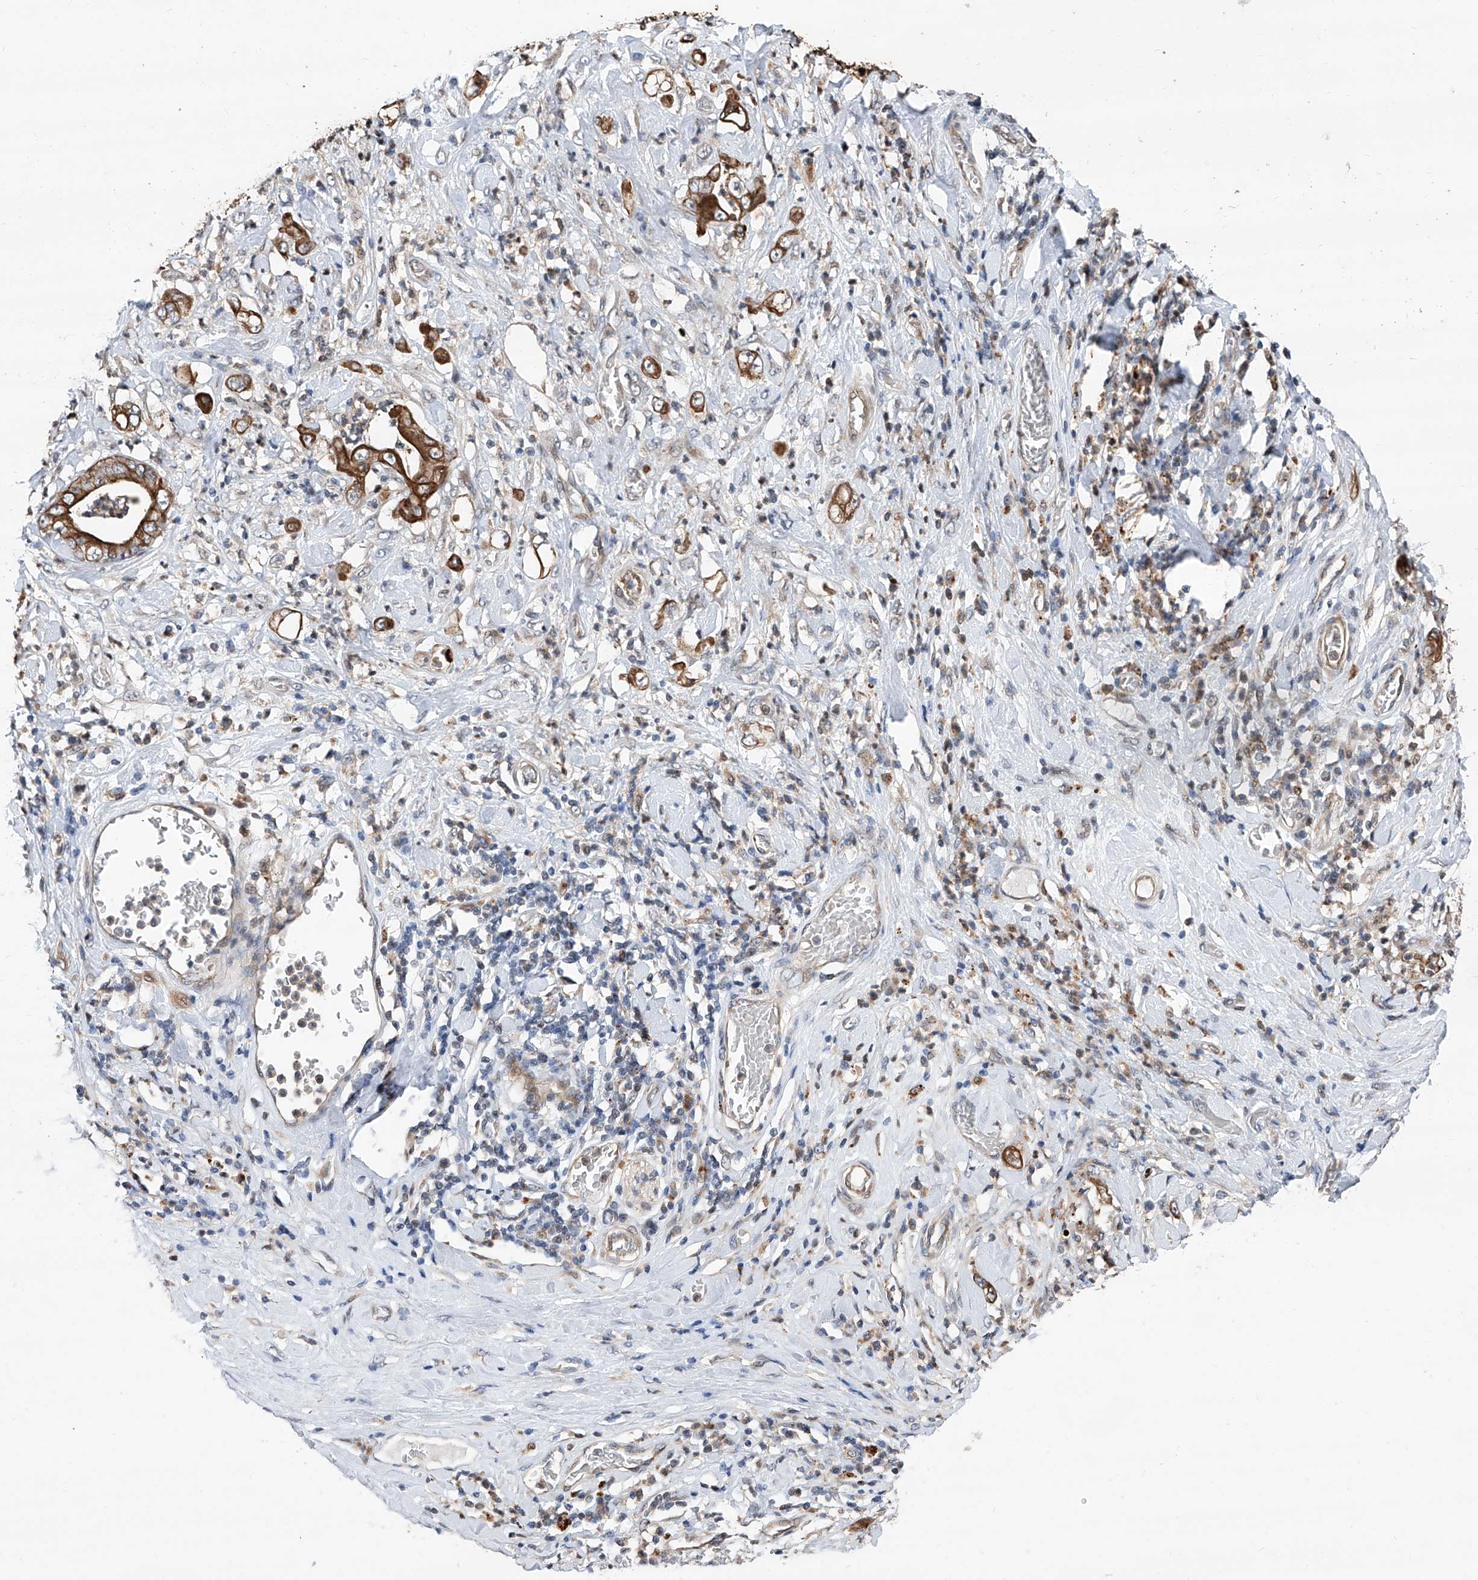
{"staining": {"intensity": "strong", "quantity": "25%-75%", "location": "cytoplasmic/membranous"}, "tissue": "stomach cancer", "cell_type": "Tumor cells", "image_type": "cancer", "snomed": [{"axis": "morphology", "description": "Adenocarcinoma, NOS"}, {"axis": "topography", "description": "Stomach"}], "caption": "A high amount of strong cytoplasmic/membranous expression is appreciated in approximately 25%-75% of tumor cells in stomach adenocarcinoma tissue.", "gene": "FARP2", "patient": {"sex": "female", "age": 73}}